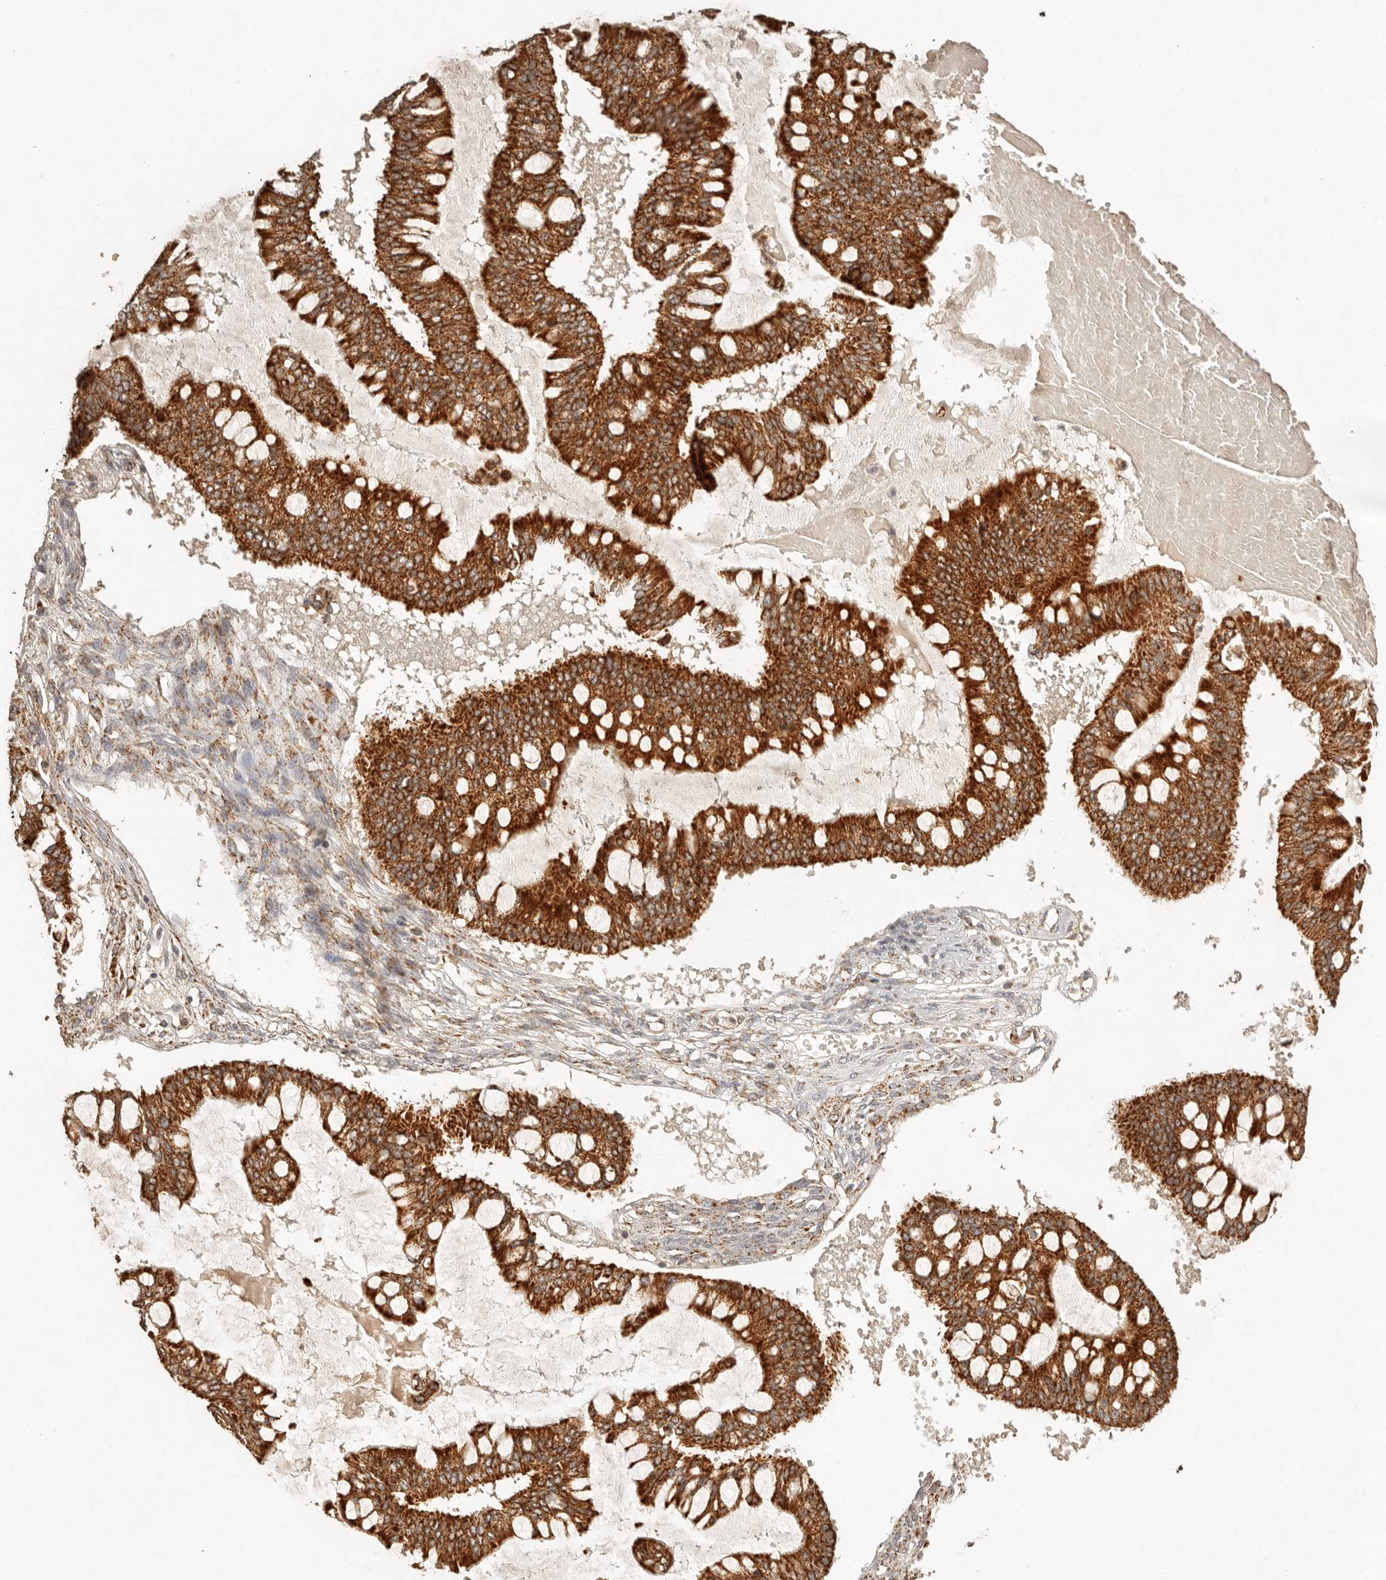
{"staining": {"intensity": "strong", "quantity": ">75%", "location": "cytoplasmic/membranous"}, "tissue": "ovarian cancer", "cell_type": "Tumor cells", "image_type": "cancer", "snomed": [{"axis": "morphology", "description": "Cystadenocarcinoma, mucinous, NOS"}, {"axis": "topography", "description": "Ovary"}], "caption": "The image exhibits immunohistochemical staining of mucinous cystadenocarcinoma (ovarian). There is strong cytoplasmic/membranous positivity is appreciated in about >75% of tumor cells.", "gene": "MRPL55", "patient": {"sex": "female", "age": 73}}